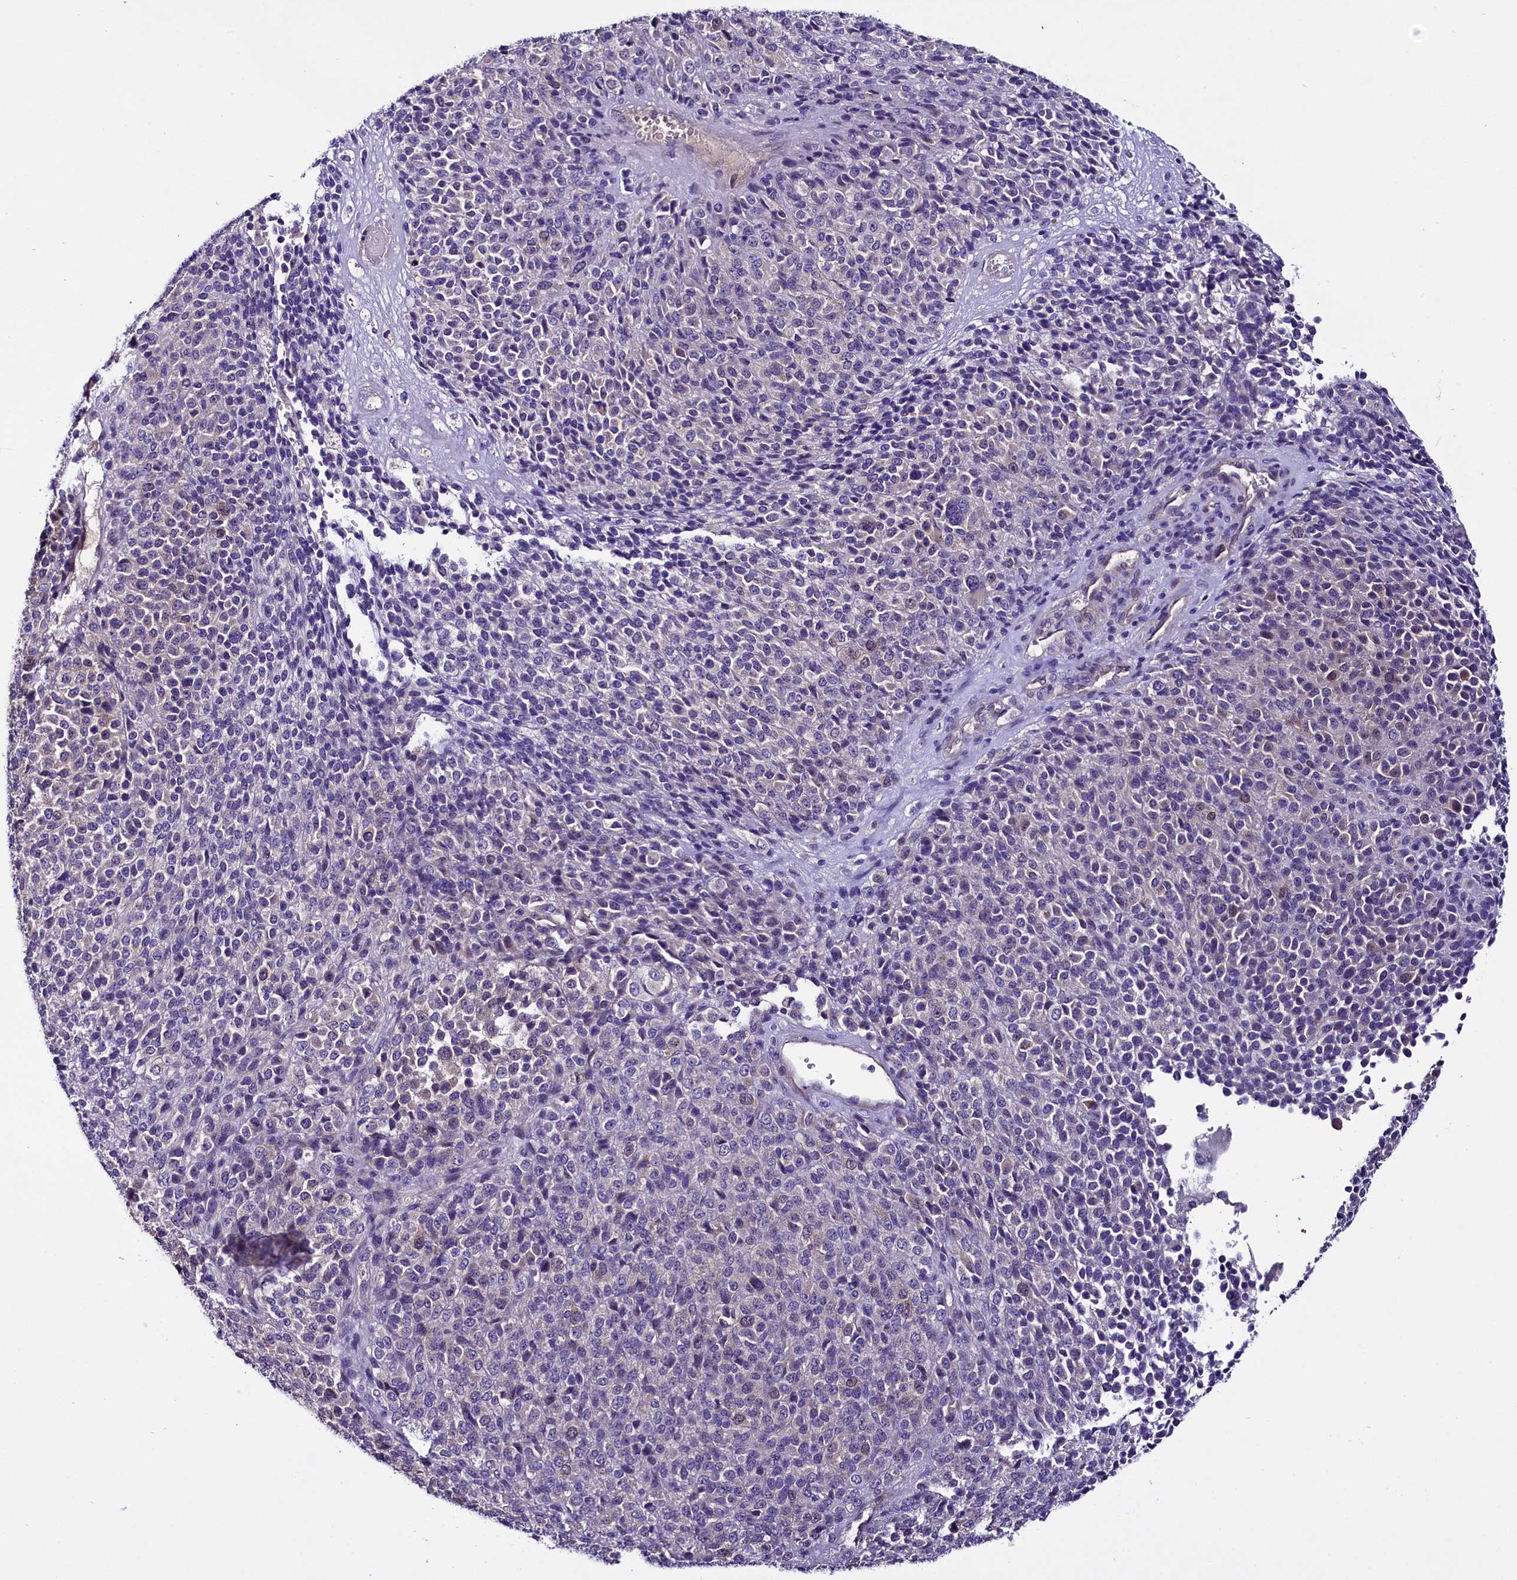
{"staining": {"intensity": "negative", "quantity": "none", "location": "none"}, "tissue": "melanoma", "cell_type": "Tumor cells", "image_type": "cancer", "snomed": [{"axis": "morphology", "description": "Malignant melanoma, Metastatic site"}, {"axis": "topography", "description": "Brain"}], "caption": "A high-resolution image shows immunohistochemistry staining of melanoma, which exhibits no significant staining in tumor cells.", "gene": "C9orf40", "patient": {"sex": "female", "age": 56}}